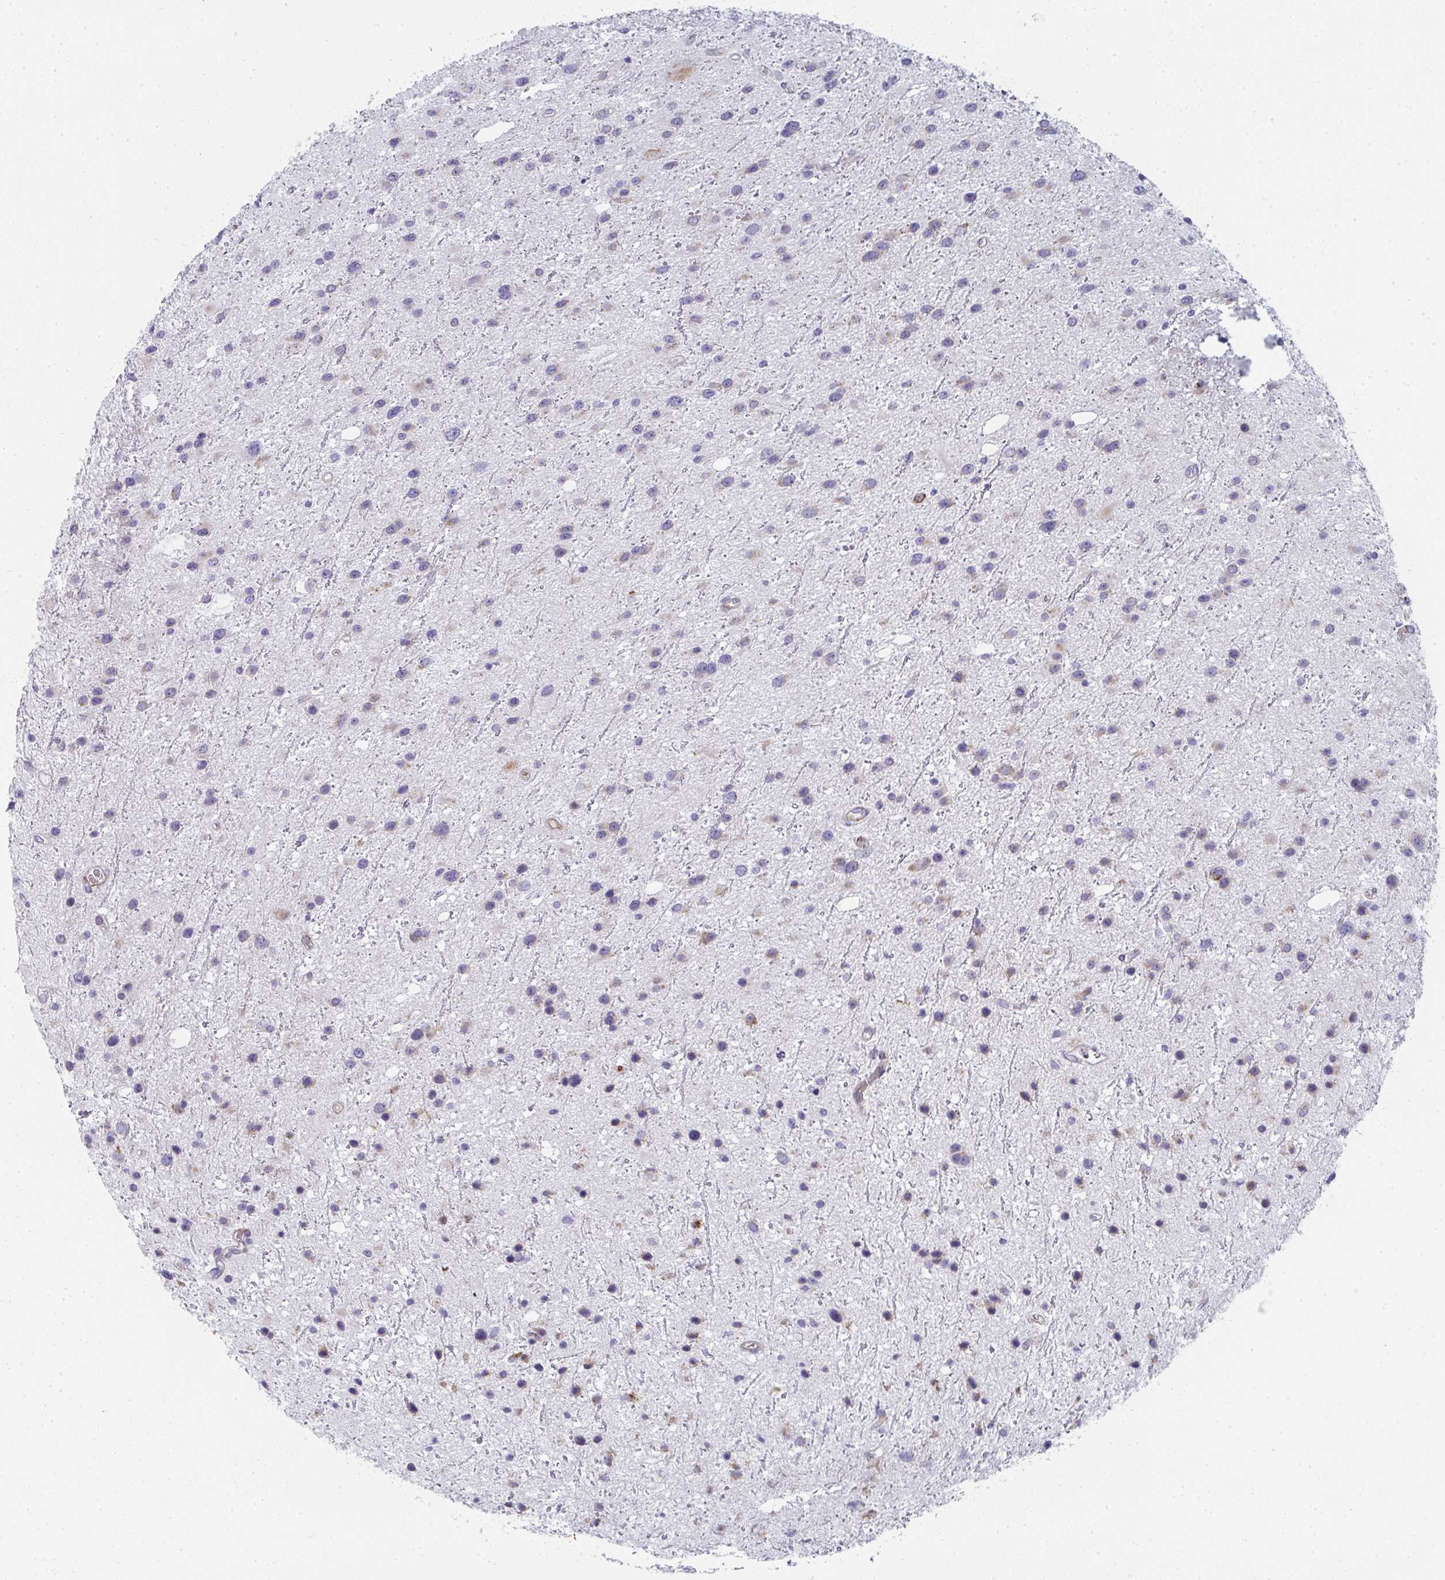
{"staining": {"intensity": "weak", "quantity": "<25%", "location": "cytoplasmic/membranous"}, "tissue": "glioma", "cell_type": "Tumor cells", "image_type": "cancer", "snomed": [{"axis": "morphology", "description": "Glioma, malignant, Low grade"}, {"axis": "topography", "description": "Brain"}], "caption": "Tumor cells show no significant positivity in malignant low-grade glioma.", "gene": "SHROOM1", "patient": {"sex": "female", "age": 32}}